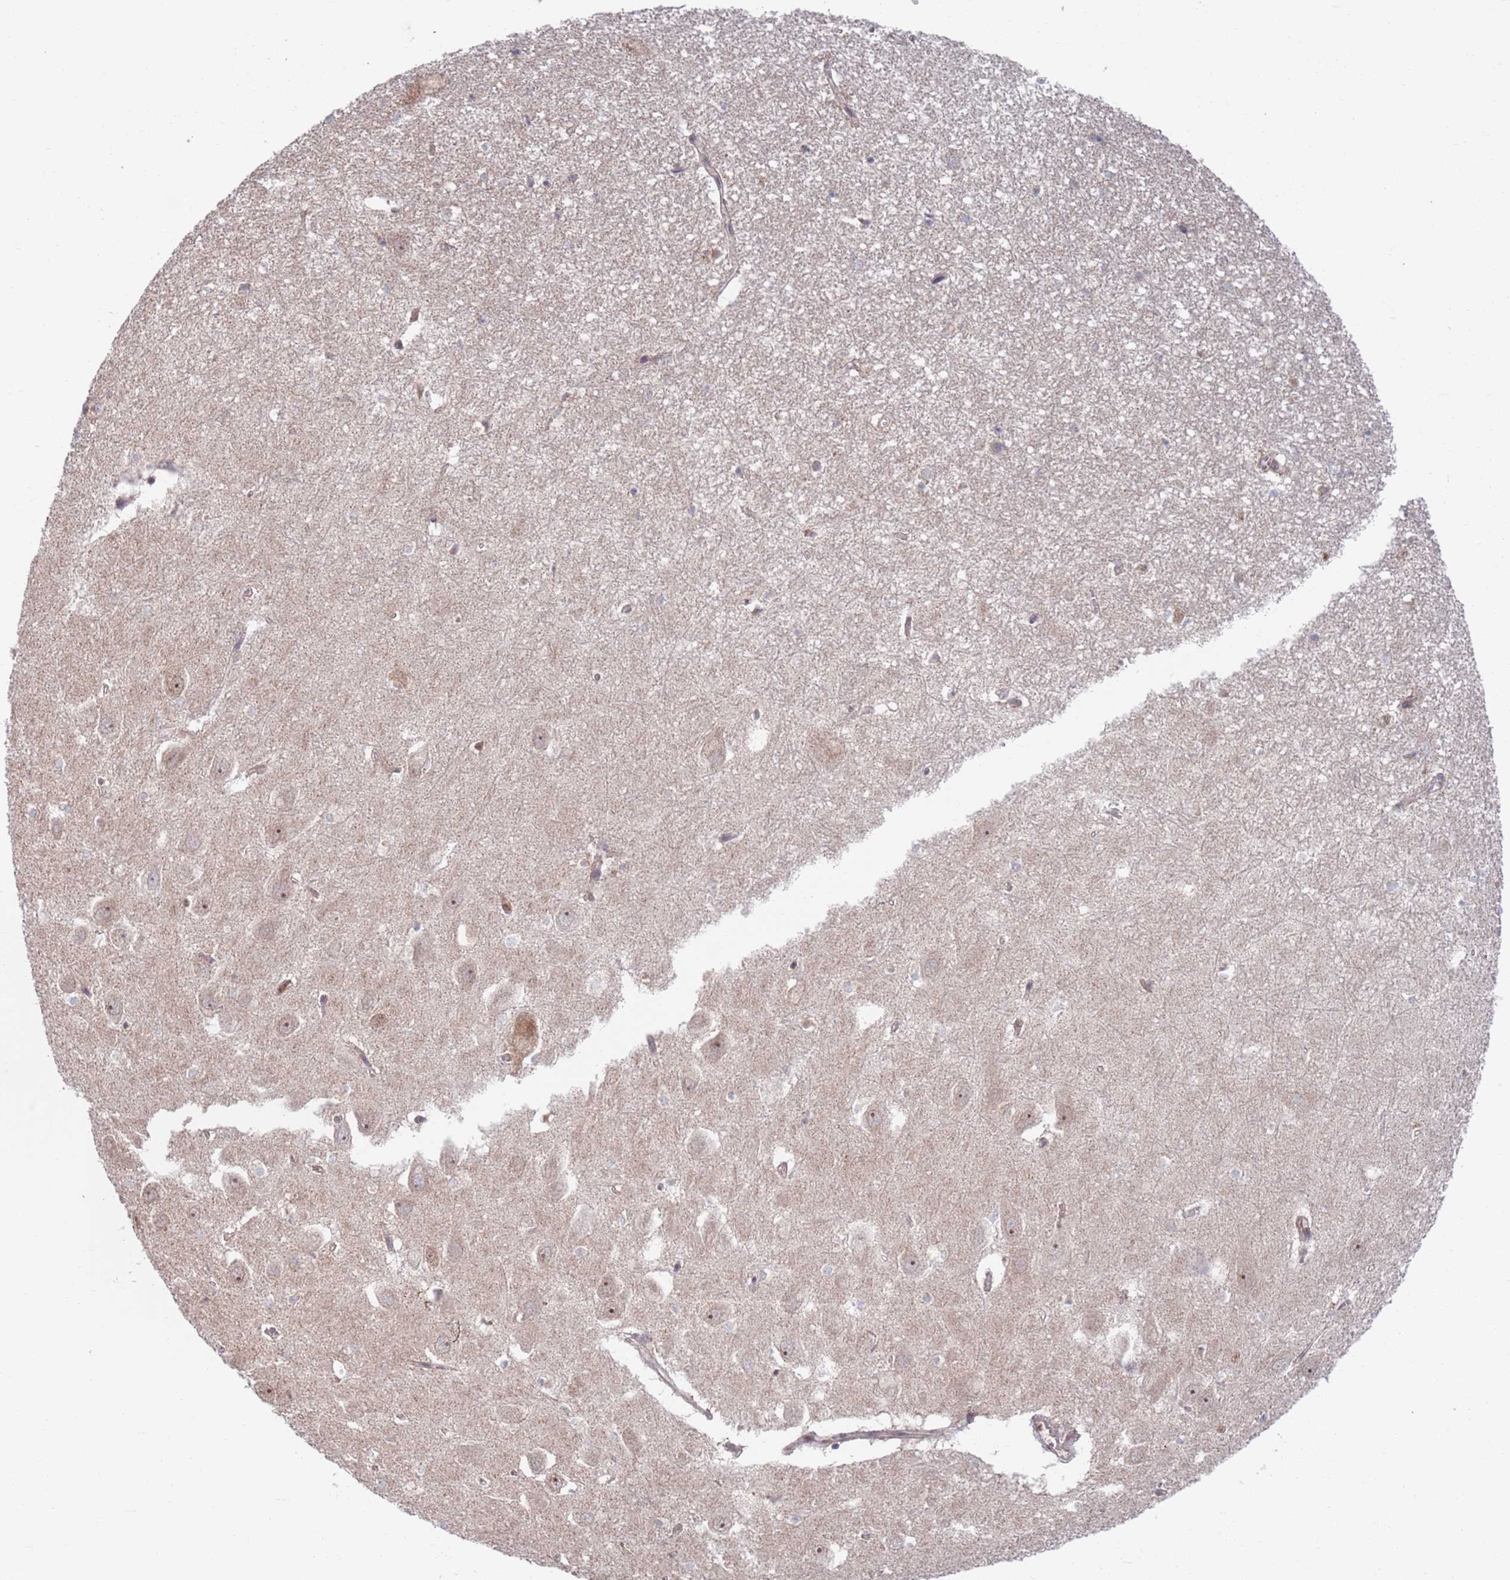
{"staining": {"intensity": "negative", "quantity": "none", "location": "none"}, "tissue": "hippocampus", "cell_type": "Glial cells", "image_type": "normal", "snomed": [{"axis": "morphology", "description": "Normal tissue, NOS"}, {"axis": "topography", "description": "Hippocampus"}], "caption": "Immunohistochemistry photomicrograph of normal hippocampus stained for a protein (brown), which shows no expression in glial cells. Brightfield microscopy of immunohistochemistry (IHC) stained with DAB (brown) and hematoxylin (blue), captured at high magnification.", "gene": "RPP25", "patient": {"sex": "female", "age": 64}}